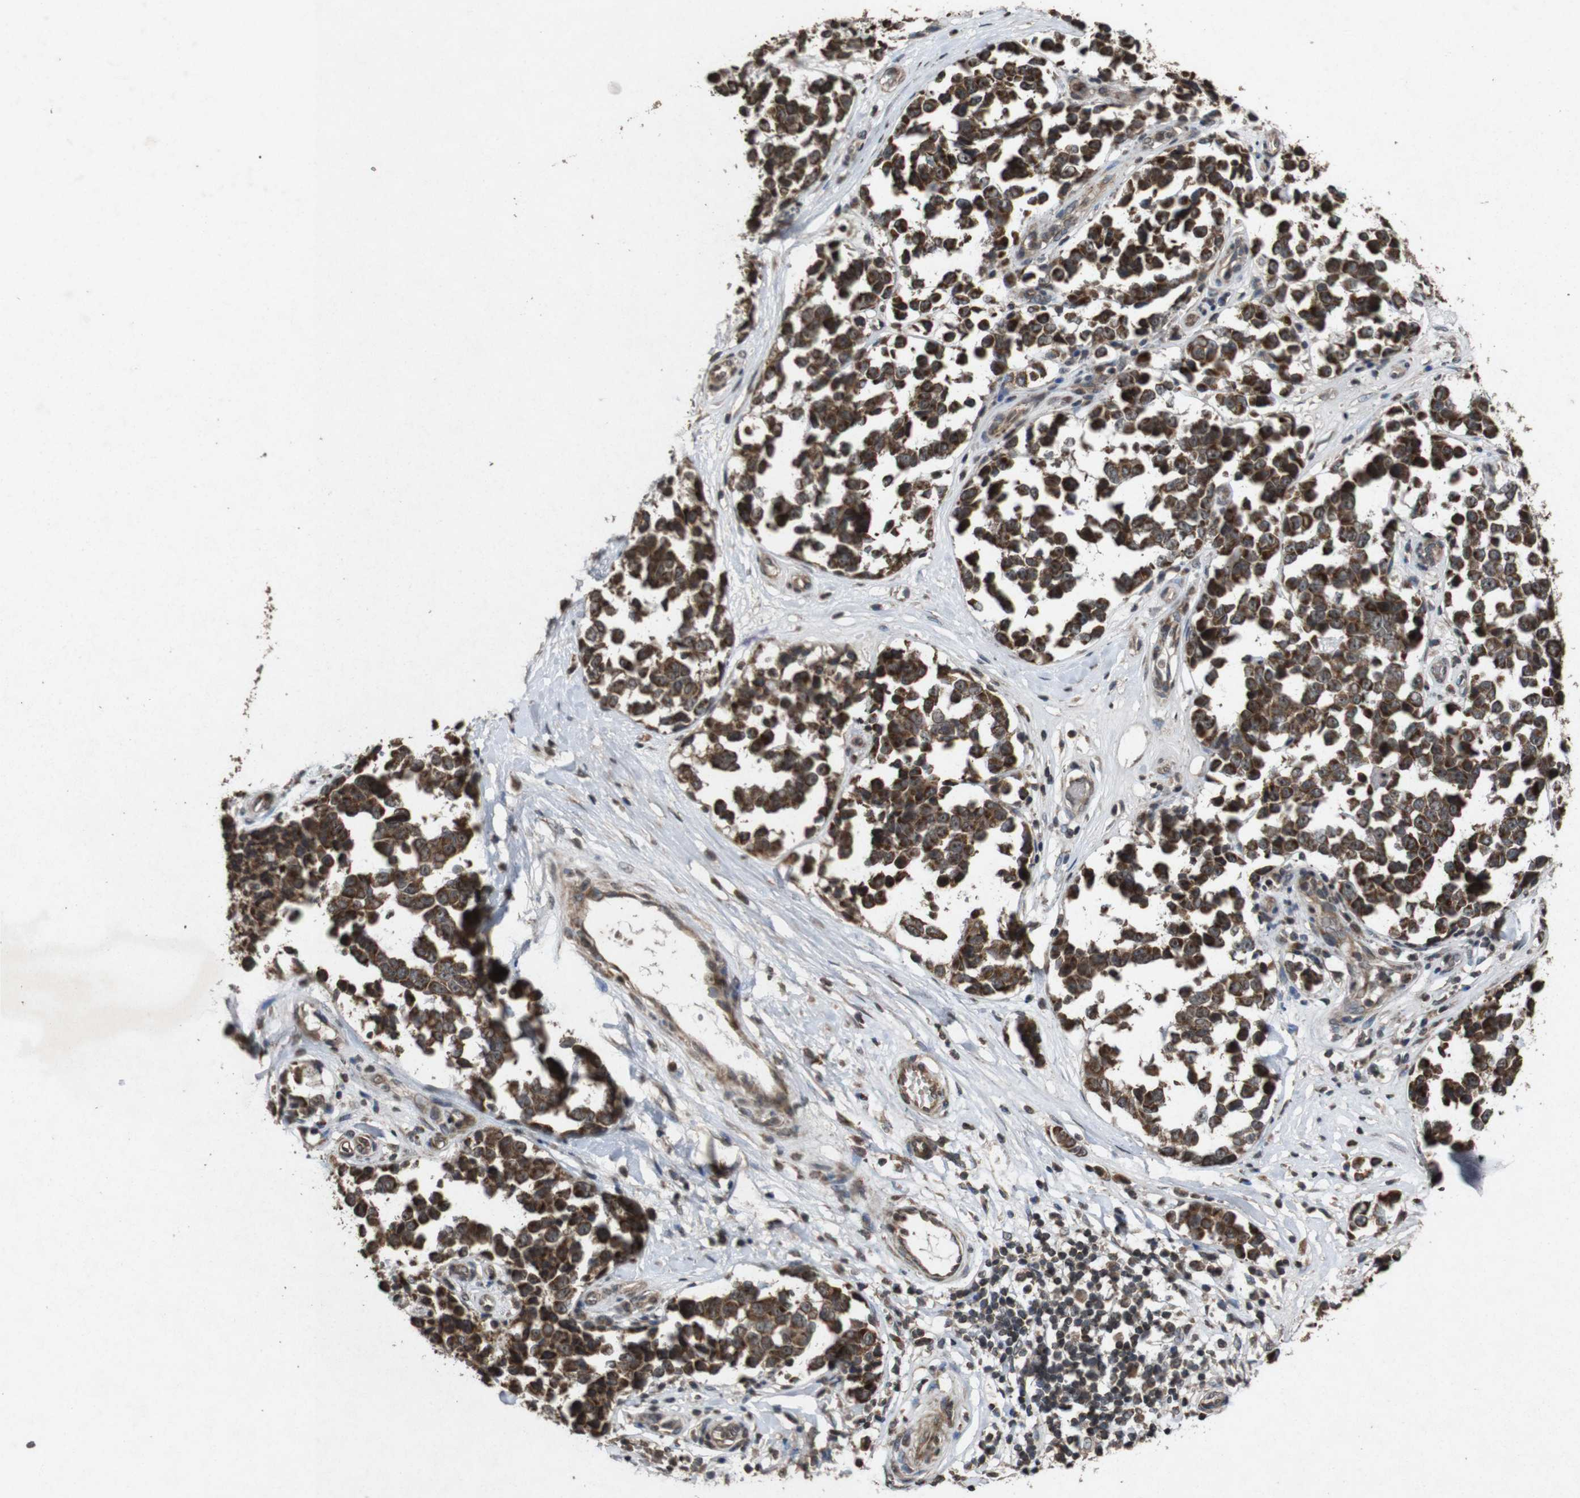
{"staining": {"intensity": "strong", "quantity": ">75%", "location": "cytoplasmic/membranous"}, "tissue": "melanoma", "cell_type": "Tumor cells", "image_type": "cancer", "snomed": [{"axis": "morphology", "description": "Malignant melanoma, NOS"}, {"axis": "topography", "description": "Skin"}], "caption": "The image exhibits staining of malignant melanoma, revealing strong cytoplasmic/membranous protein positivity (brown color) within tumor cells.", "gene": "SORL1", "patient": {"sex": "female", "age": 64}}